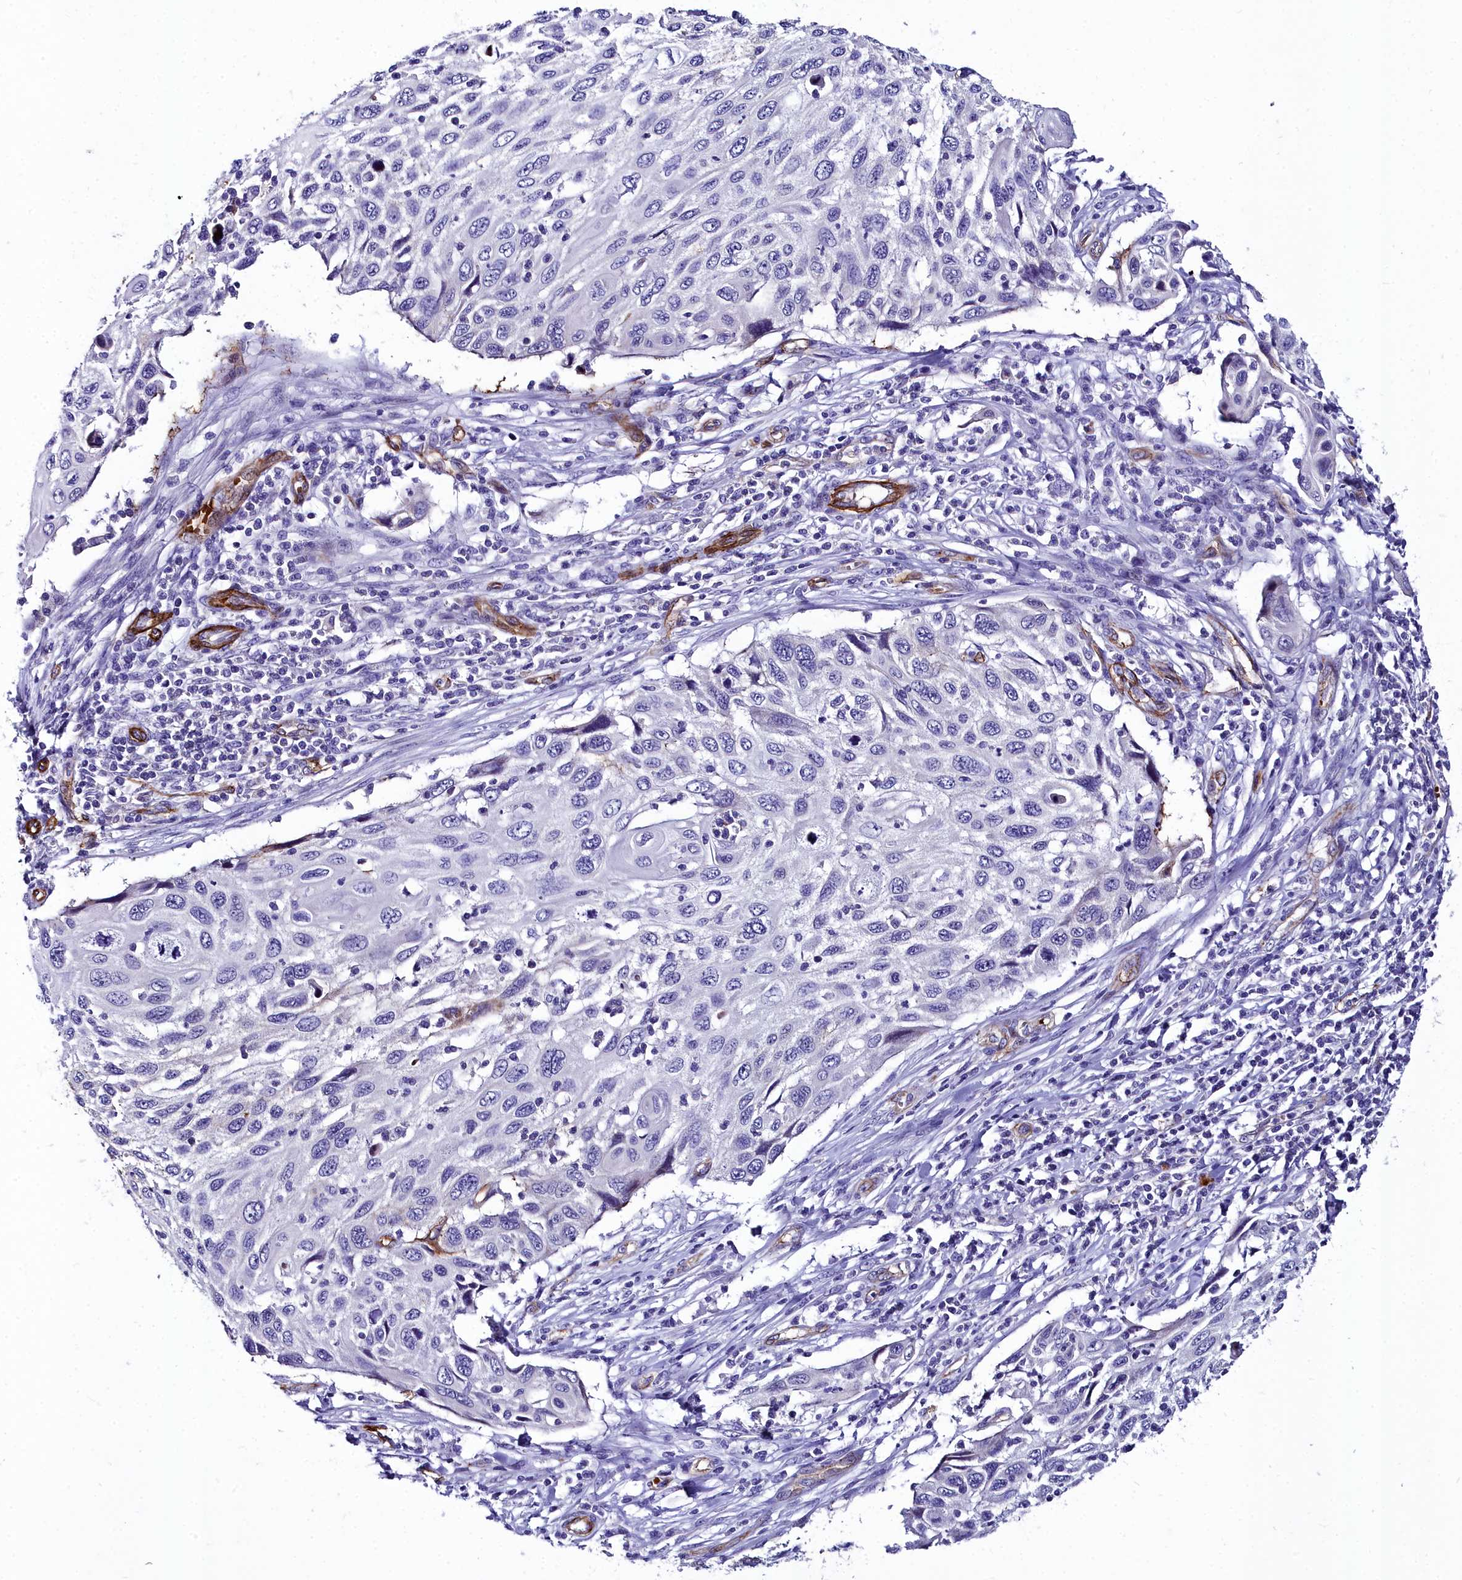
{"staining": {"intensity": "negative", "quantity": "none", "location": "none"}, "tissue": "cervical cancer", "cell_type": "Tumor cells", "image_type": "cancer", "snomed": [{"axis": "morphology", "description": "Squamous cell carcinoma, NOS"}, {"axis": "topography", "description": "Cervix"}], "caption": "Immunohistochemistry of cervical squamous cell carcinoma exhibits no staining in tumor cells. The staining is performed using DAB brown chromogen with nuclei counter-stained in using hematoxylin.", "gene": "CYP4F11", "patient": {"sex": "female", "age": 70}}